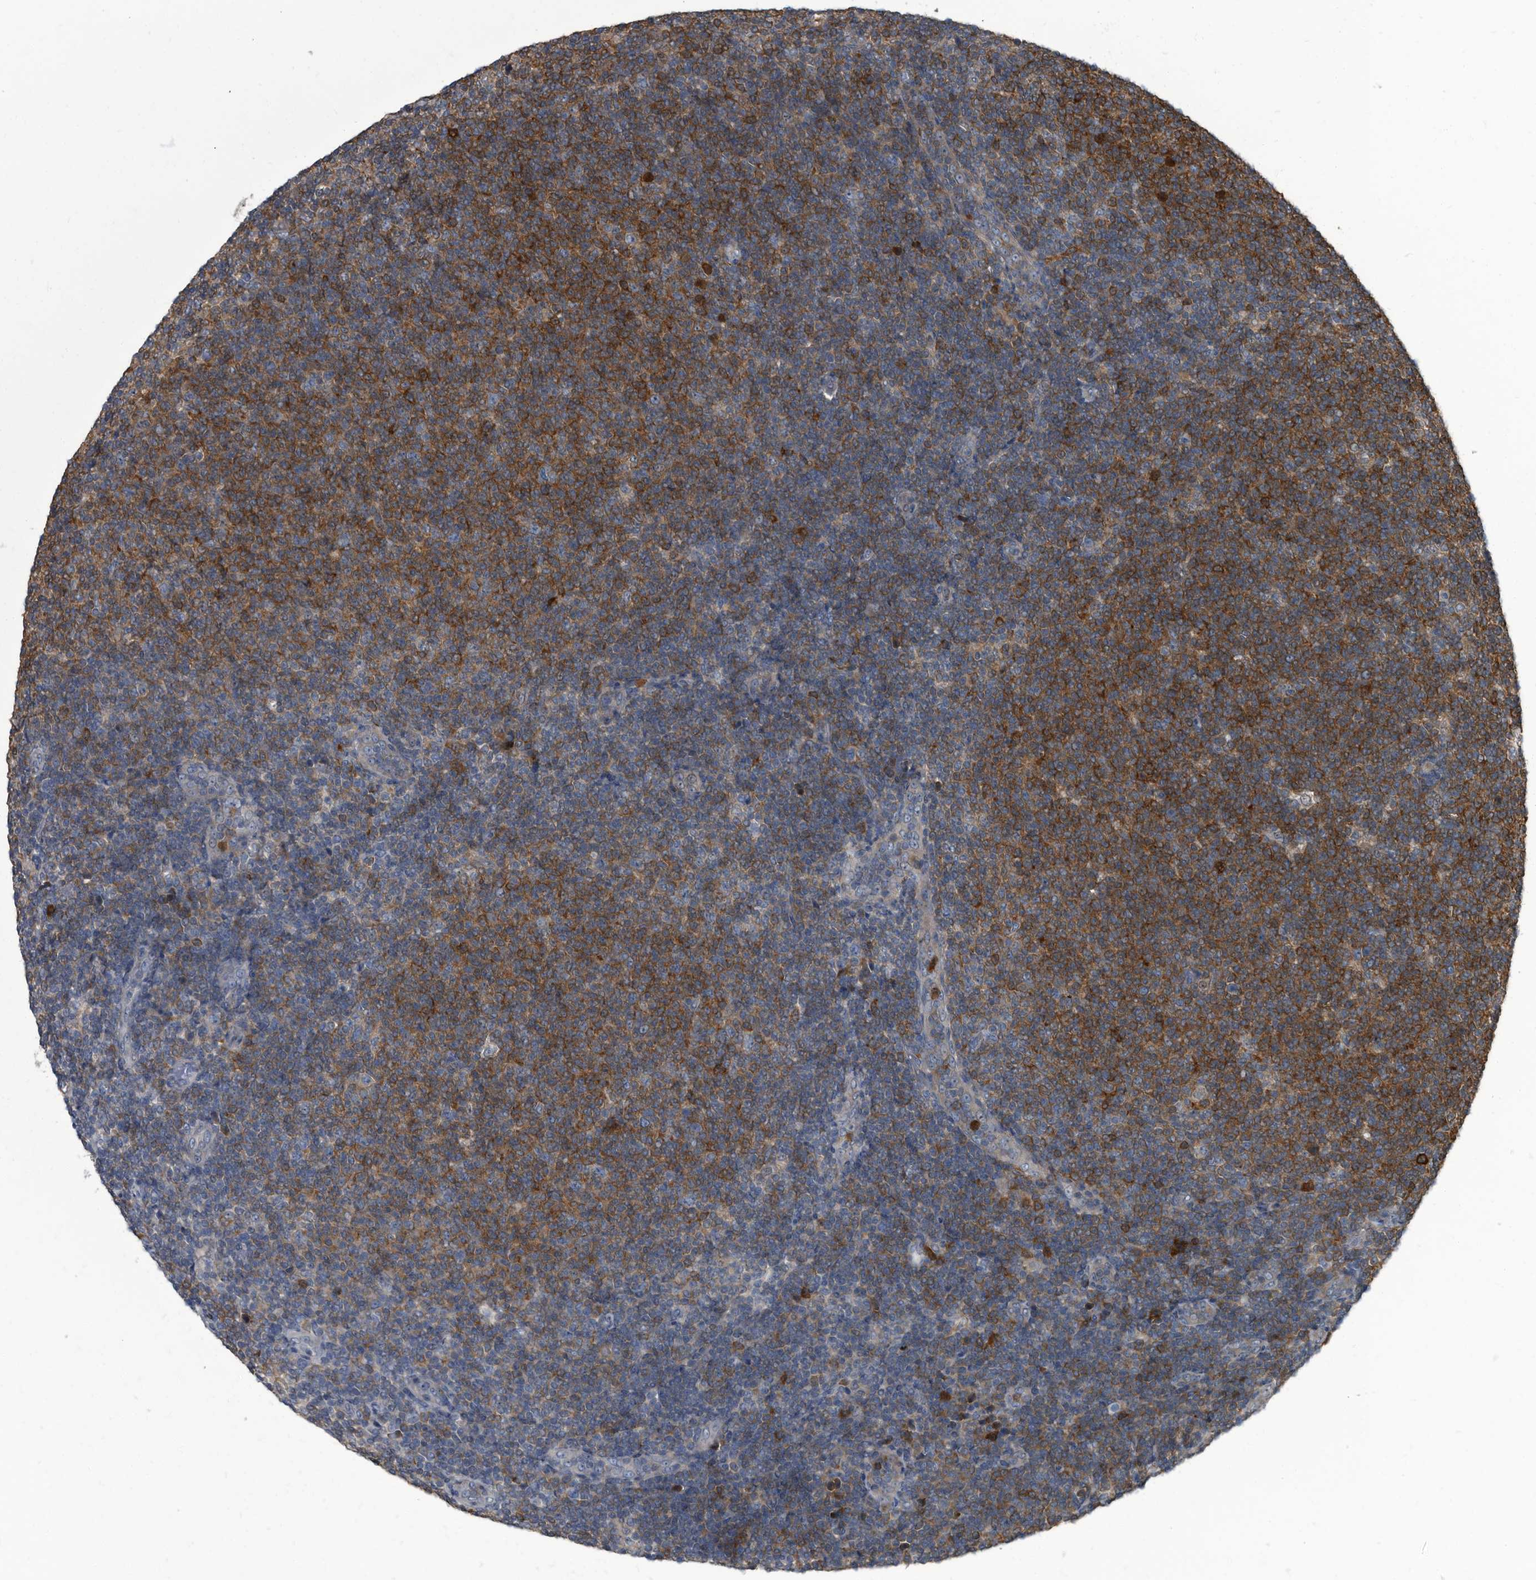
{"staining": {"intensity": "strong", "quantity": "25%-75%", "location": "cytoplasmic/membranous"}, "tissue": "lymphoma", "cell_type": "Tumor cells", "image_type": "cancer", "snomed": [{"axis": "morphology", "description": "Malignant lymphoma, non-Hodgkin's type, Low grade"}, {"axis": "topography", "description": "Lymph node"}], "caption": "Immunohistochemical staining of human malignant lymphoma, non-Hodgkin's type (low-grade) demonstrates high levels of strong cytoplasmic/membranous protein positivity in about 25%-75% of tumor cells.", "gene": "CDV3", "patient": {"sex": "male", "age": 66}}